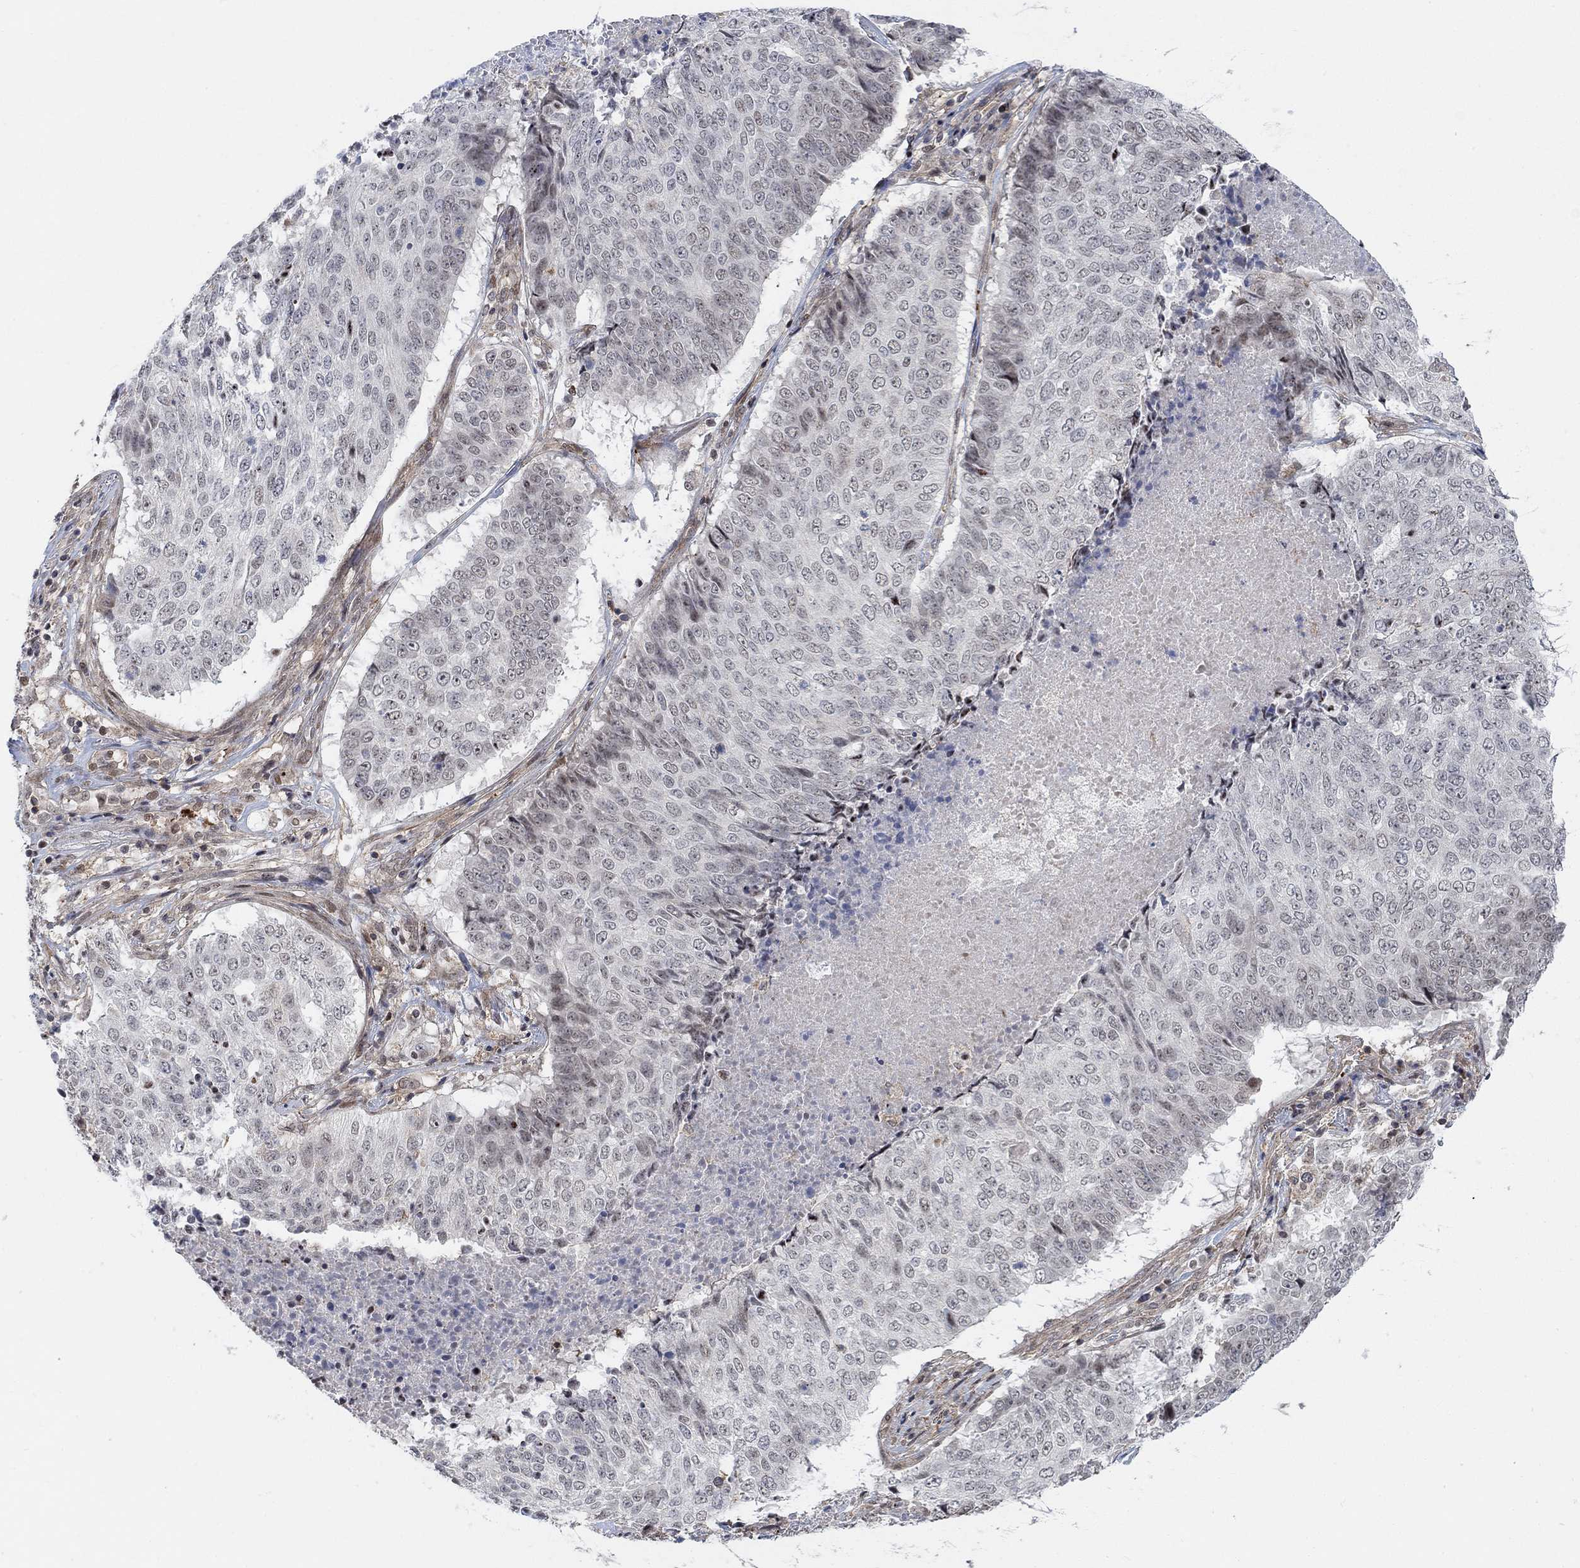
{"staining": {"intensity": "negative", "quantity": "none", "location": "none"}, "tissue": "lung cancer", "cell_type": "Tumor cells", "image_type": "cancer", "snomed": [{"axis": "morphology", "description": "Squamous cell carcinoma, NOS"}, {"axis": "topography", "description": "Lung"}], "caption": "Micrograph shows no significant protein expression in tumor cells of lung cancer (squamous cell carcinoma).", "gene": "PWWP2B", "patient": {"sex": "male", "age": 64}}